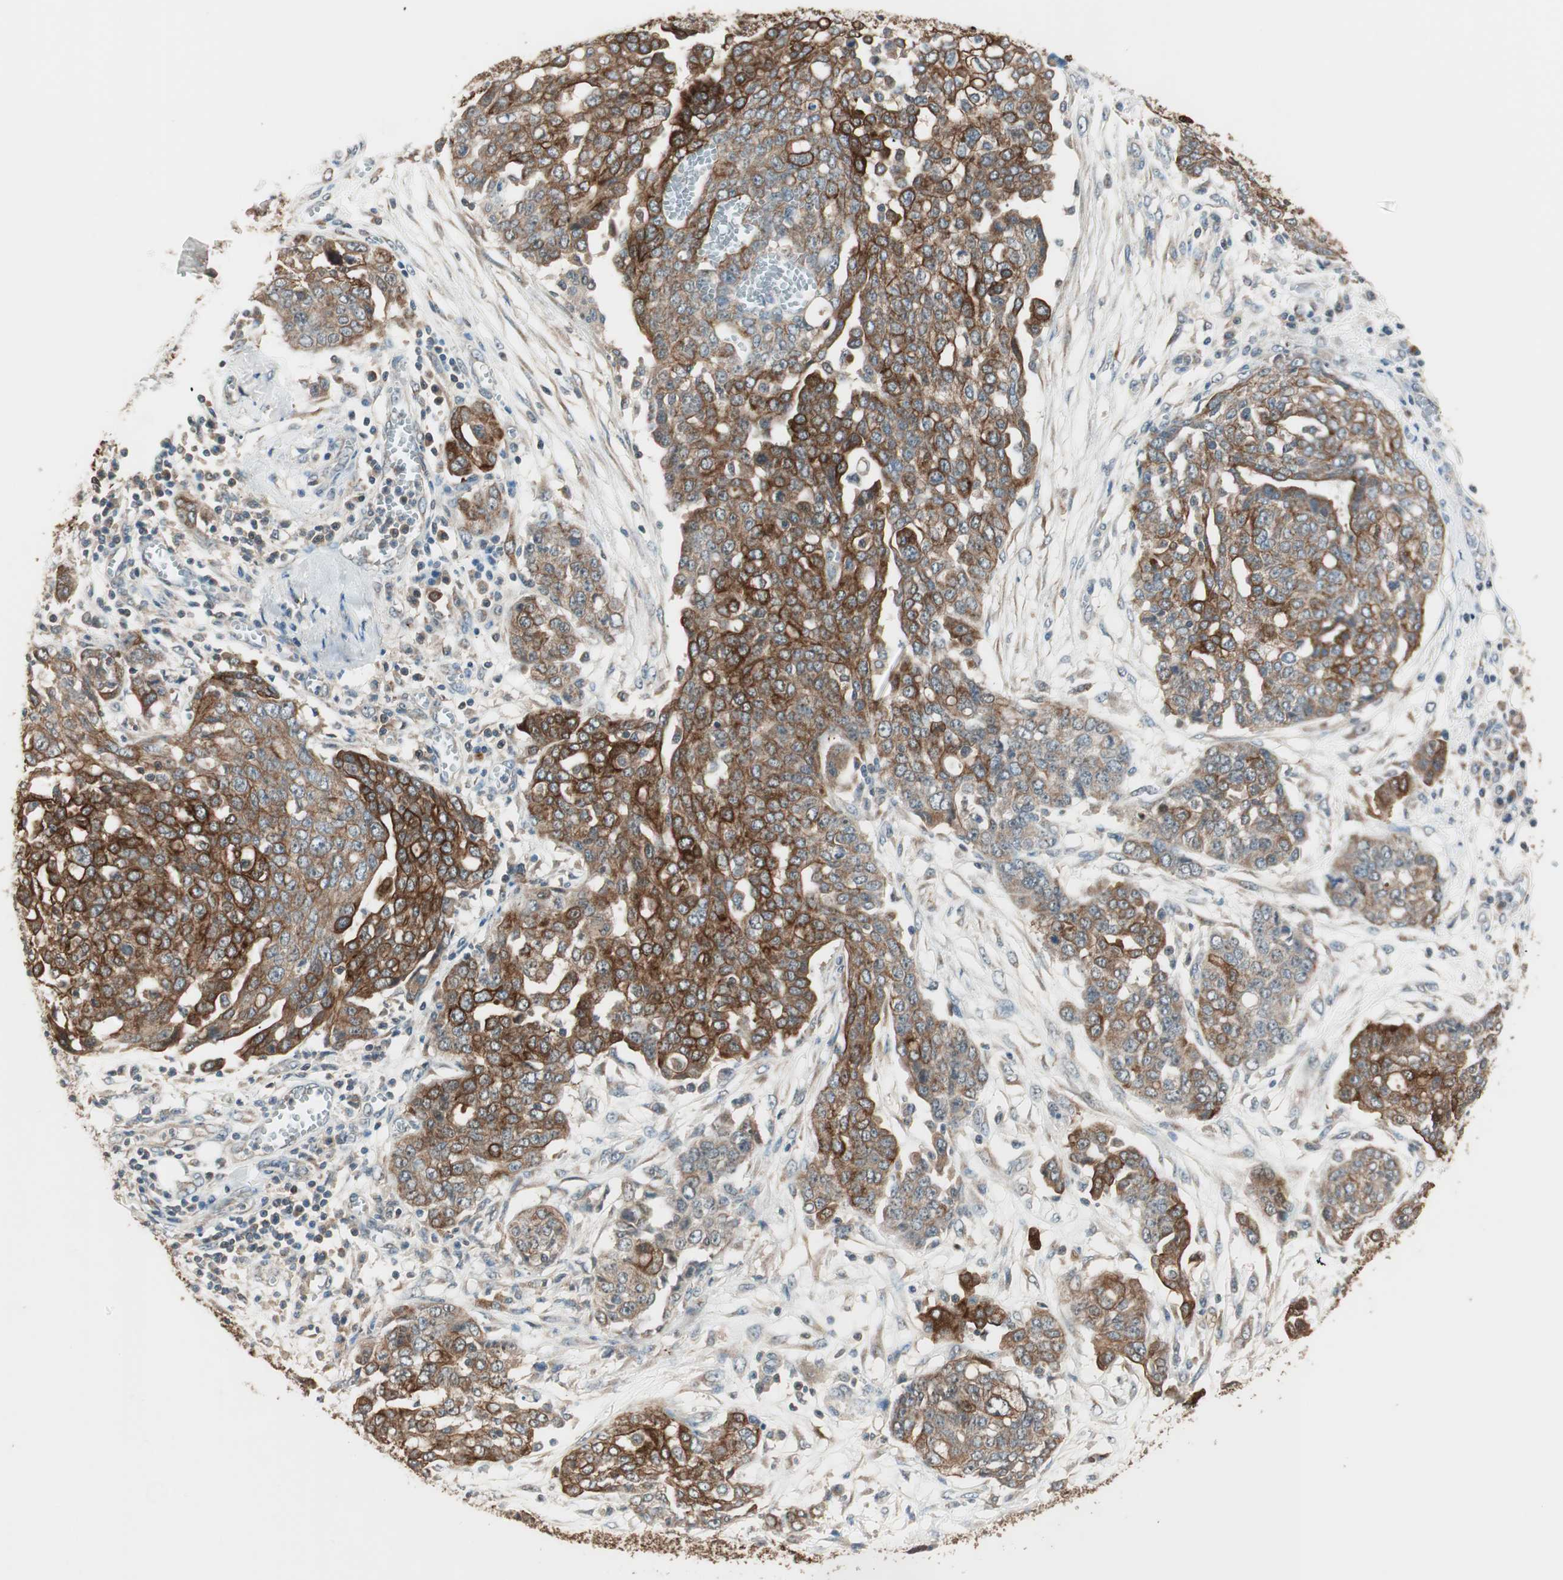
{"staining": {"intensity": "strong", "quantity": "25%-75%", "location": "cytoplasmic/membranous"}, "tissue": "ovarian cancer", "cell_type": "Tumor cells", "image_type": "cancer", "snomed": [{"axis": "morphology", "description": "Cystadenocarcinoma, serous, NOS"}, {"axis": "topography", "description": "Soft tissue"}, {"axis": "topography", "description": "Ovary"}], "caption": "This image exhibits immunohistochemistry (IHC) staining of serous cystadenocarcinoma (ovarian), with high strong cytoplasmic/membranous expression in approximately 25%-75% of tumor cells.", "gene": "TRIM21", "patient": {"sex": "female", "age": 57}}